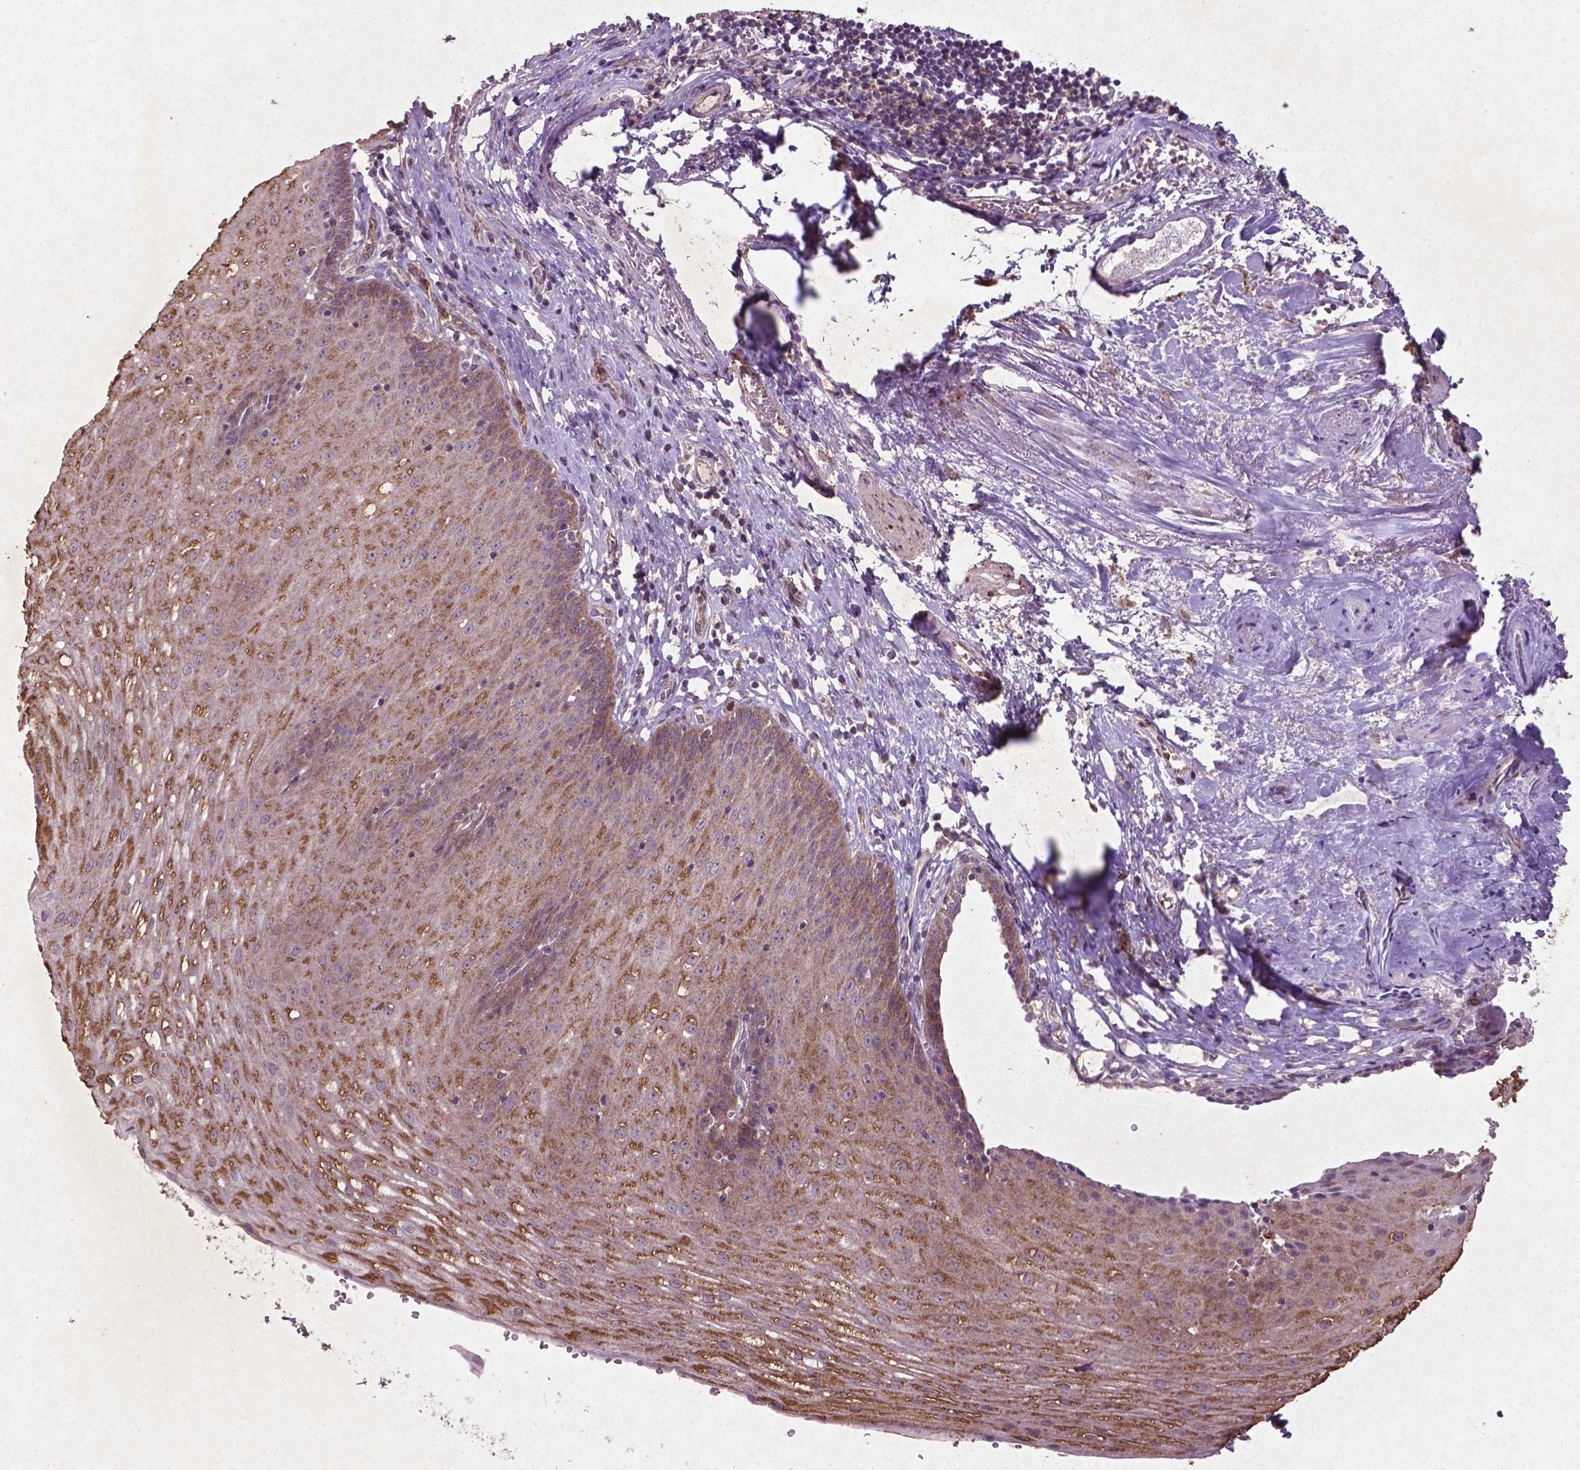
{"staining": {"intensity": "moderate", "quantity": "25%-75%", "location": "cytoplasmic/membranous"}, "tissue": "esophagus", "cell_type": "Squamous epithelial cells", "image_type": "normal", "snomed": [{"axis": "morphology", "description": "Normal tissue, NOS"}, {"axis": "topography", "description": "Esophagus"}], "caption": "Esophagus stained with DAB (3,3'-diaminobenzidine) immunohistochemistry demonstrates medium levels of moderate cytoplasmic/membranous staining in approximately 25%-75% of squamous epithelial cells. The protein is shown in brown color, while the nuclei are stained blue.", "gene": "MTOR", "patient": {"sex": "male", "age": 72}}